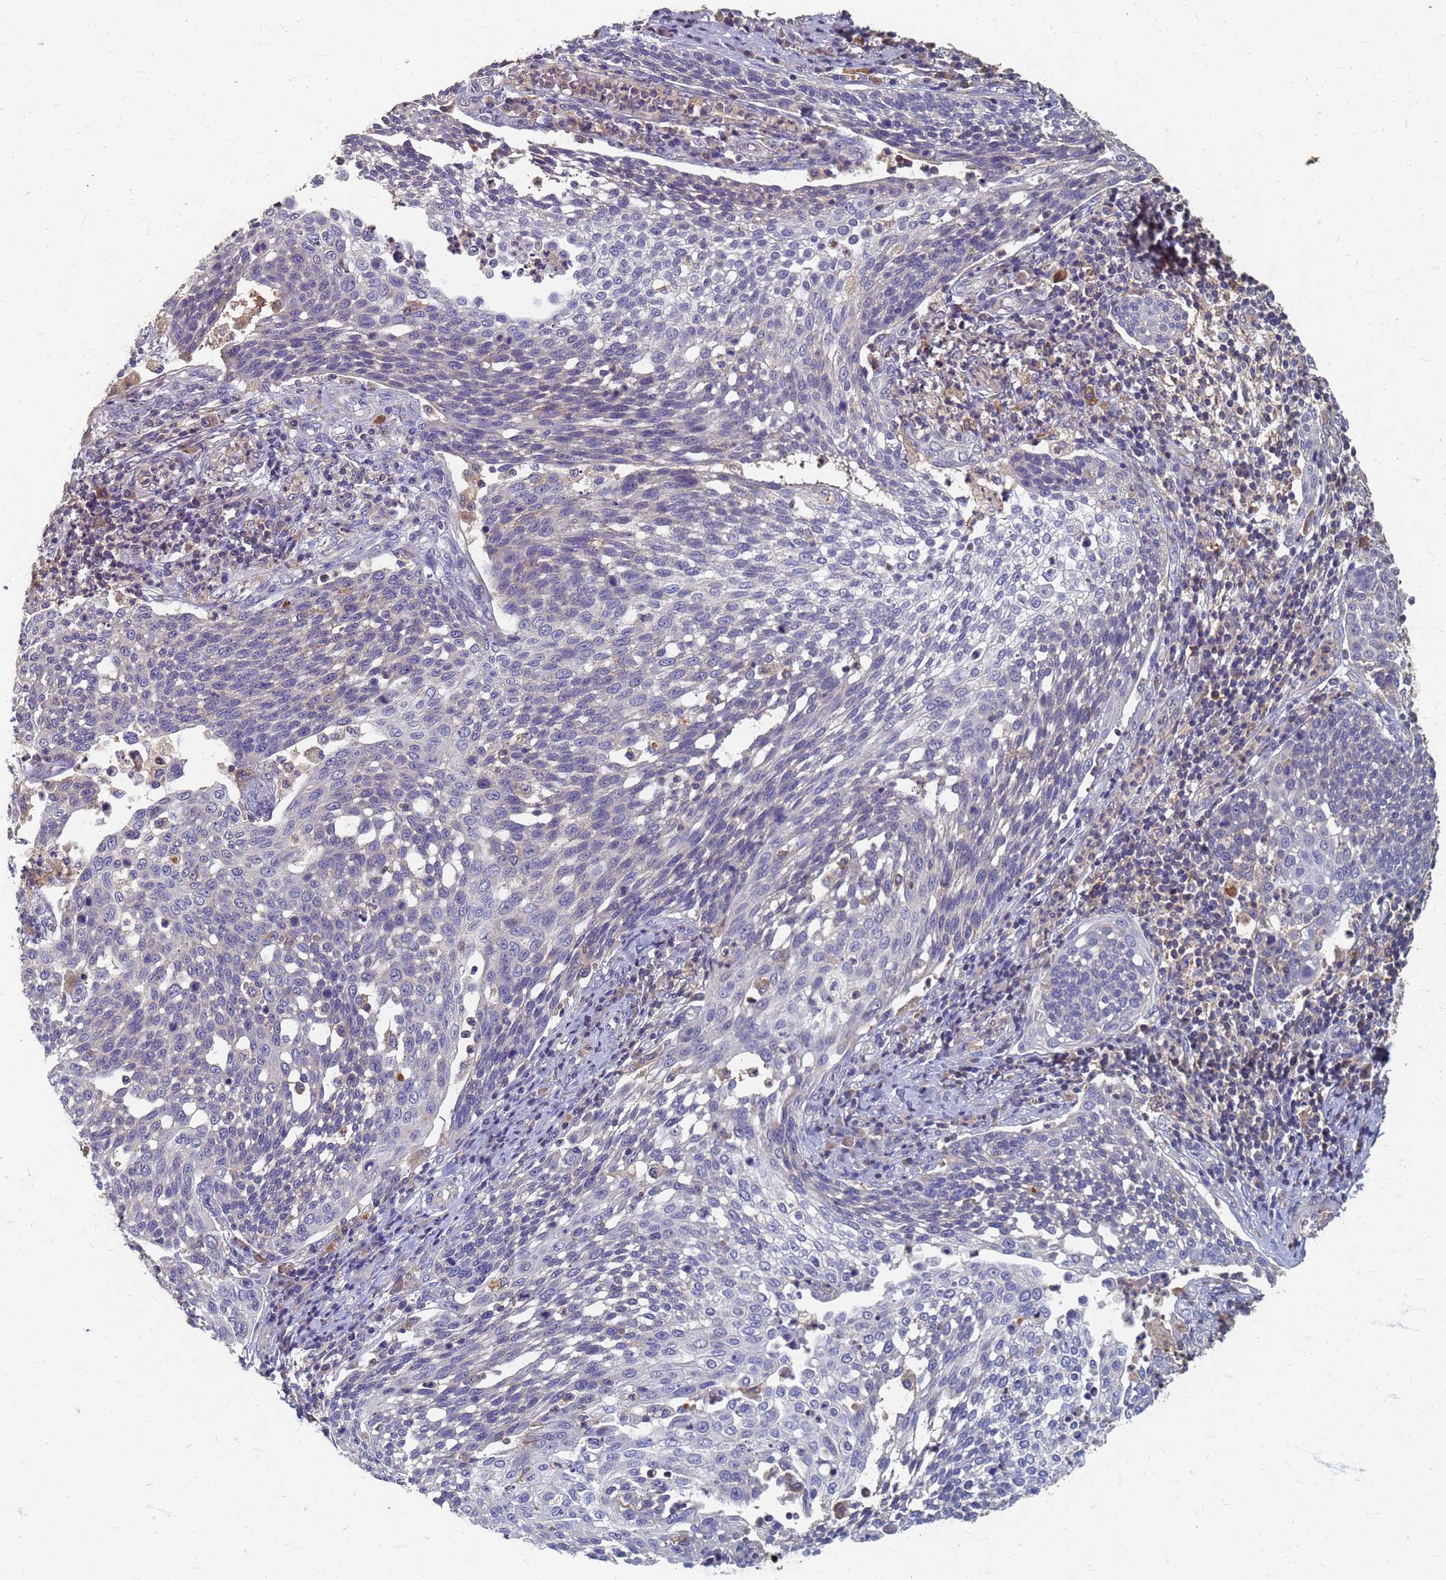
{"staining": {"intensity": "negative", "quantity": "none", "location": "none"}, "tissue": "cervical cancer", "cell_type": "Tumor cells", "image_type": "cancer", "snomed": [{"axis": "morphology", "description": "Squamous cell carcinoma, NOS"}, {"axis": "topography", "description": "Cervix"}], "caption": "High power microscopy histopathology image of an immunohistochemistry (IHC) micrograph of cervical cancer (squamous cell carcinoma), revealing no significant positivity in tumor cells. (Stains: DAB immunohistochemistry (IHC) with hematoxylin counter stain, Microscopy: brightfield microscopy at high magnification).", "gene": "KRCC1", "patient": {"sex": "female", "age": 34}}